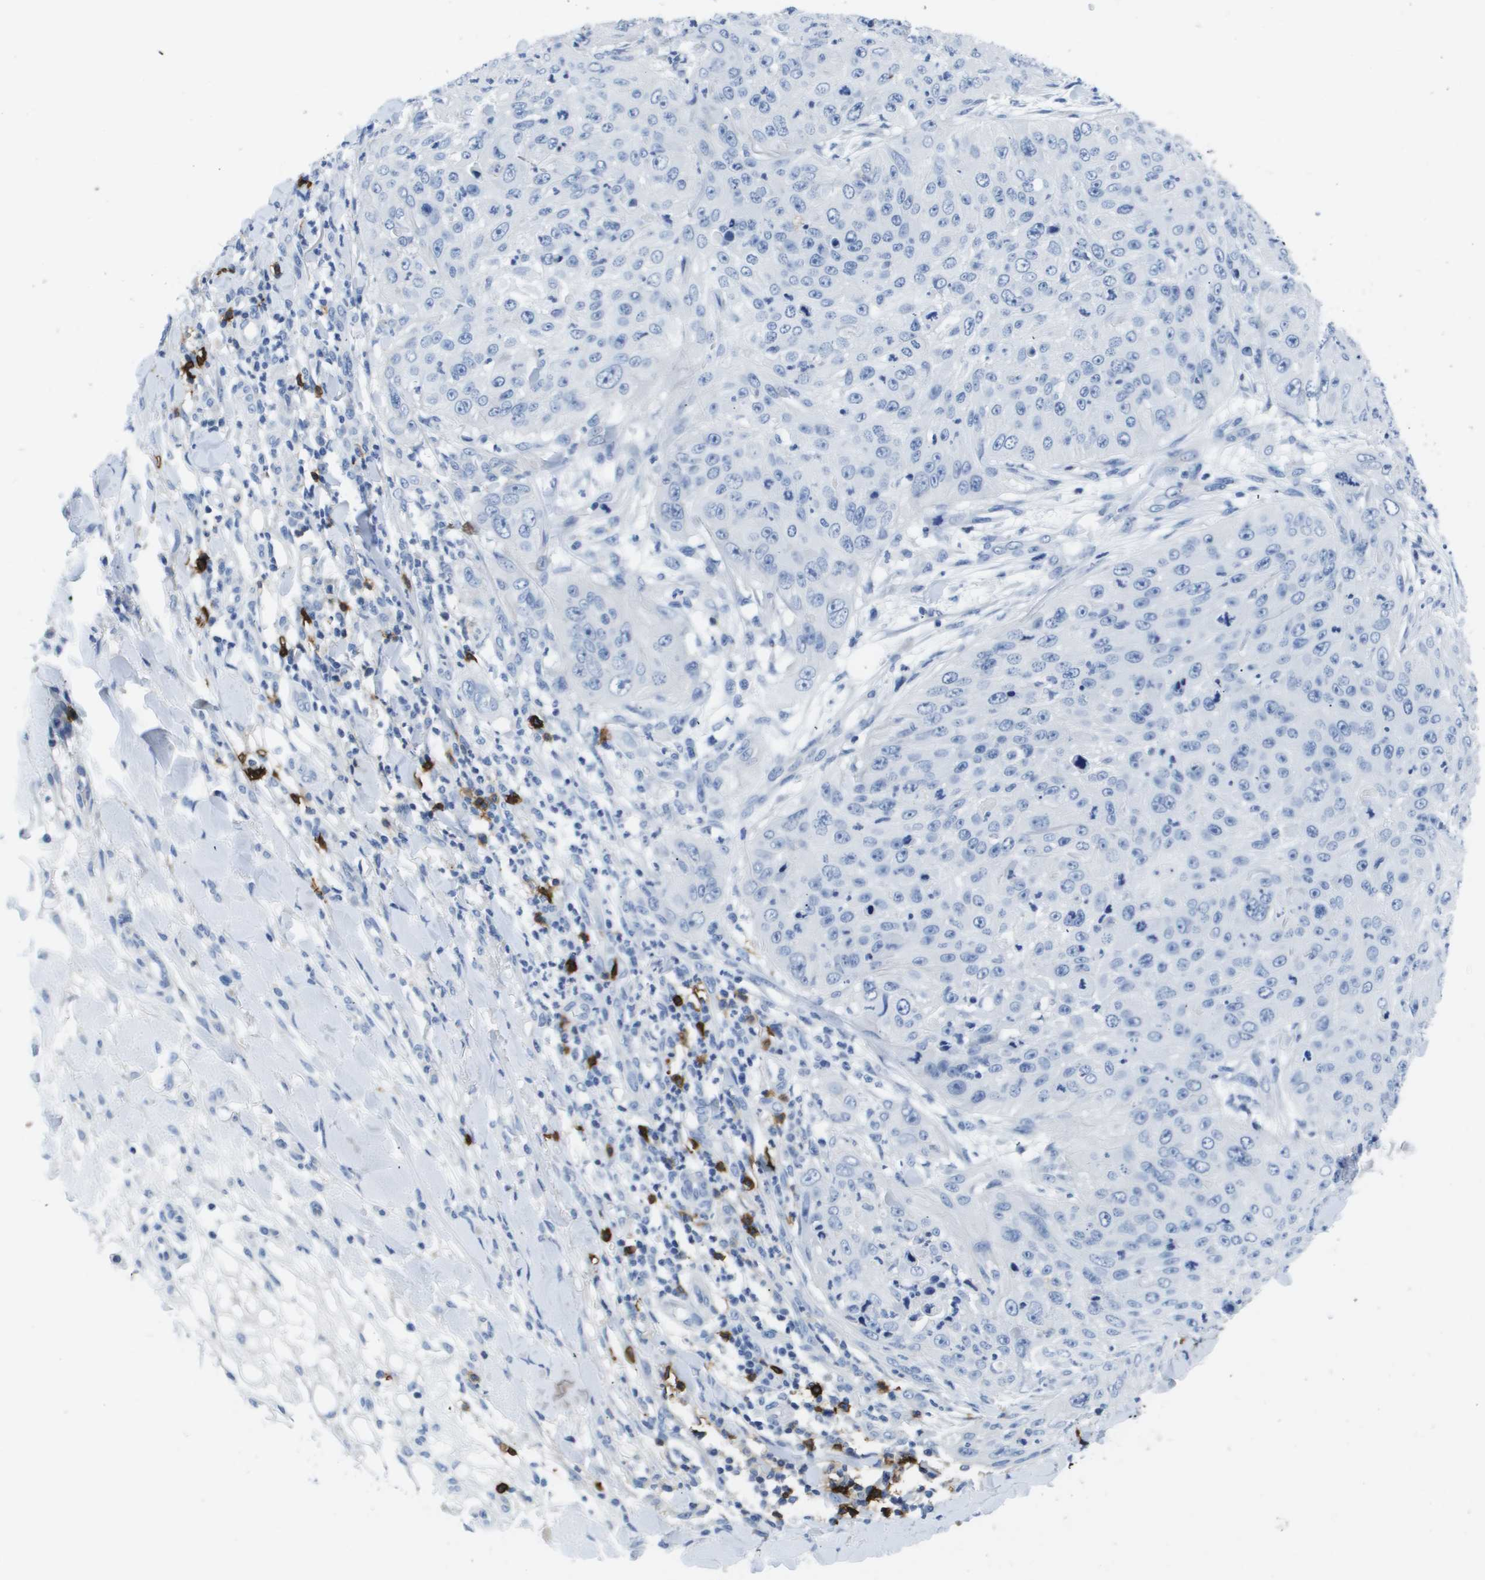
{"staining": {"intensity": "negative", "quantity": "none", "location": "none"}, "tissue": "skin cancer", "cell_type": "Tumor cells", "image_type": "cancer", "snomed": [{"axis": "morphology", "description": "Squamous cell carcinoma, NOS"}, {"axis": "topography", "description": "Skin"}], "caption": "A high-resolution photomicrograph shows immunohistochemistry staining of skin cancer (squamous cell carcinoma), which shows no significant staining in tumor cells. (IHC, brightfield microscopy, high magnification).", "gene": "MS4A1", "patient": {"sex": "female", "age": 80}}